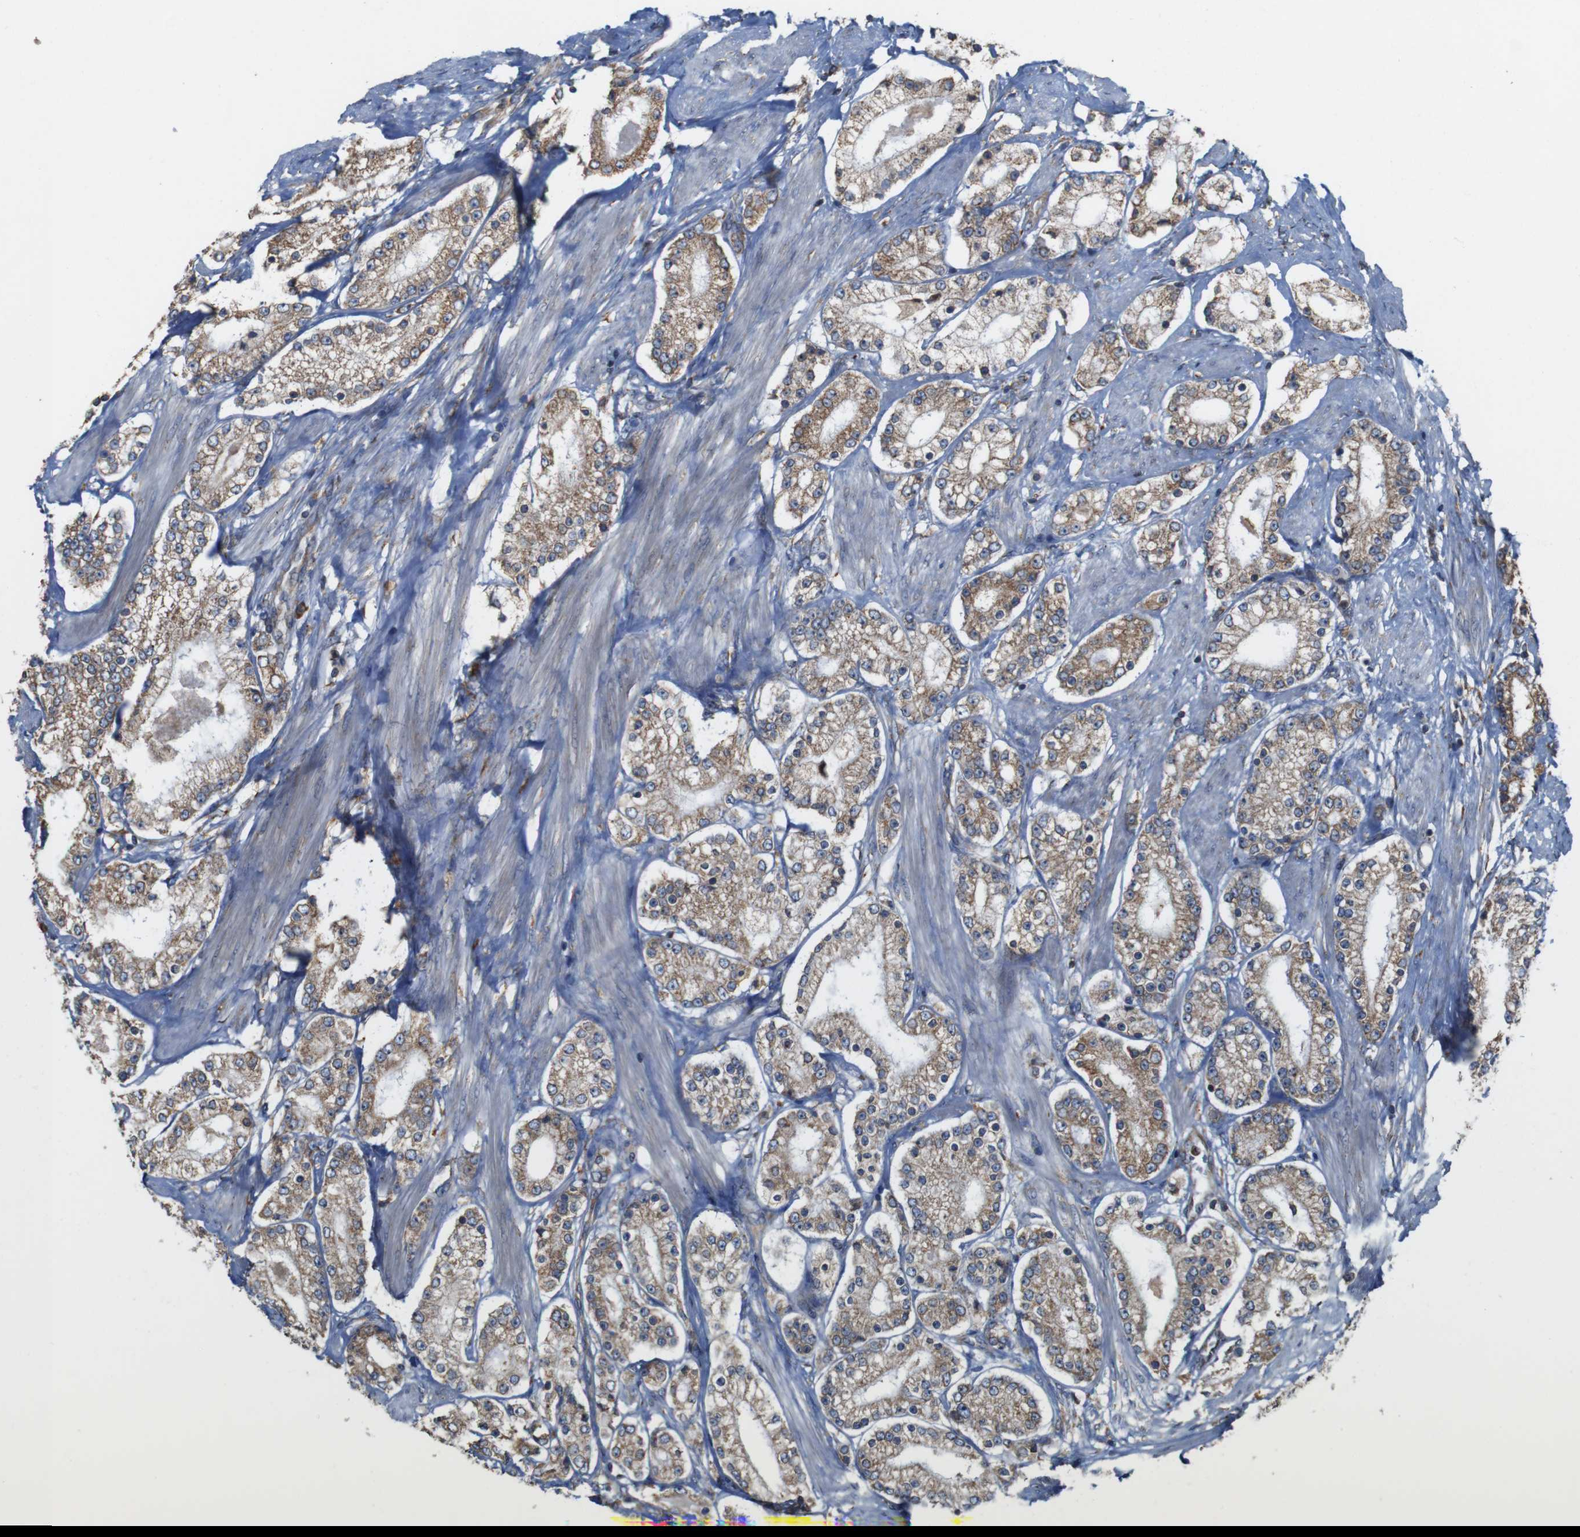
{"staining": {"intensity": "moderate", "quantity": ">75%", "location": "cytoplasmic/membranous"}, "tissue": "prostate cancer", "cell_type": "Tumor cells", "image_type": "cancer", "snomed": [{"axis": "morphology", "description": "Adenocarcinoma, Low grade"}, {"axis": "topography", "description": "Prostate"}], "caption": "Protein staining of low-grade adenocarcinoma (prostate) tissue exhibits moderate cytoplasmic/membranous positivity in approximately >75% of tumor cells.", "gene": "UGGT1", "patient": {"sex": "male", "age": 63}}